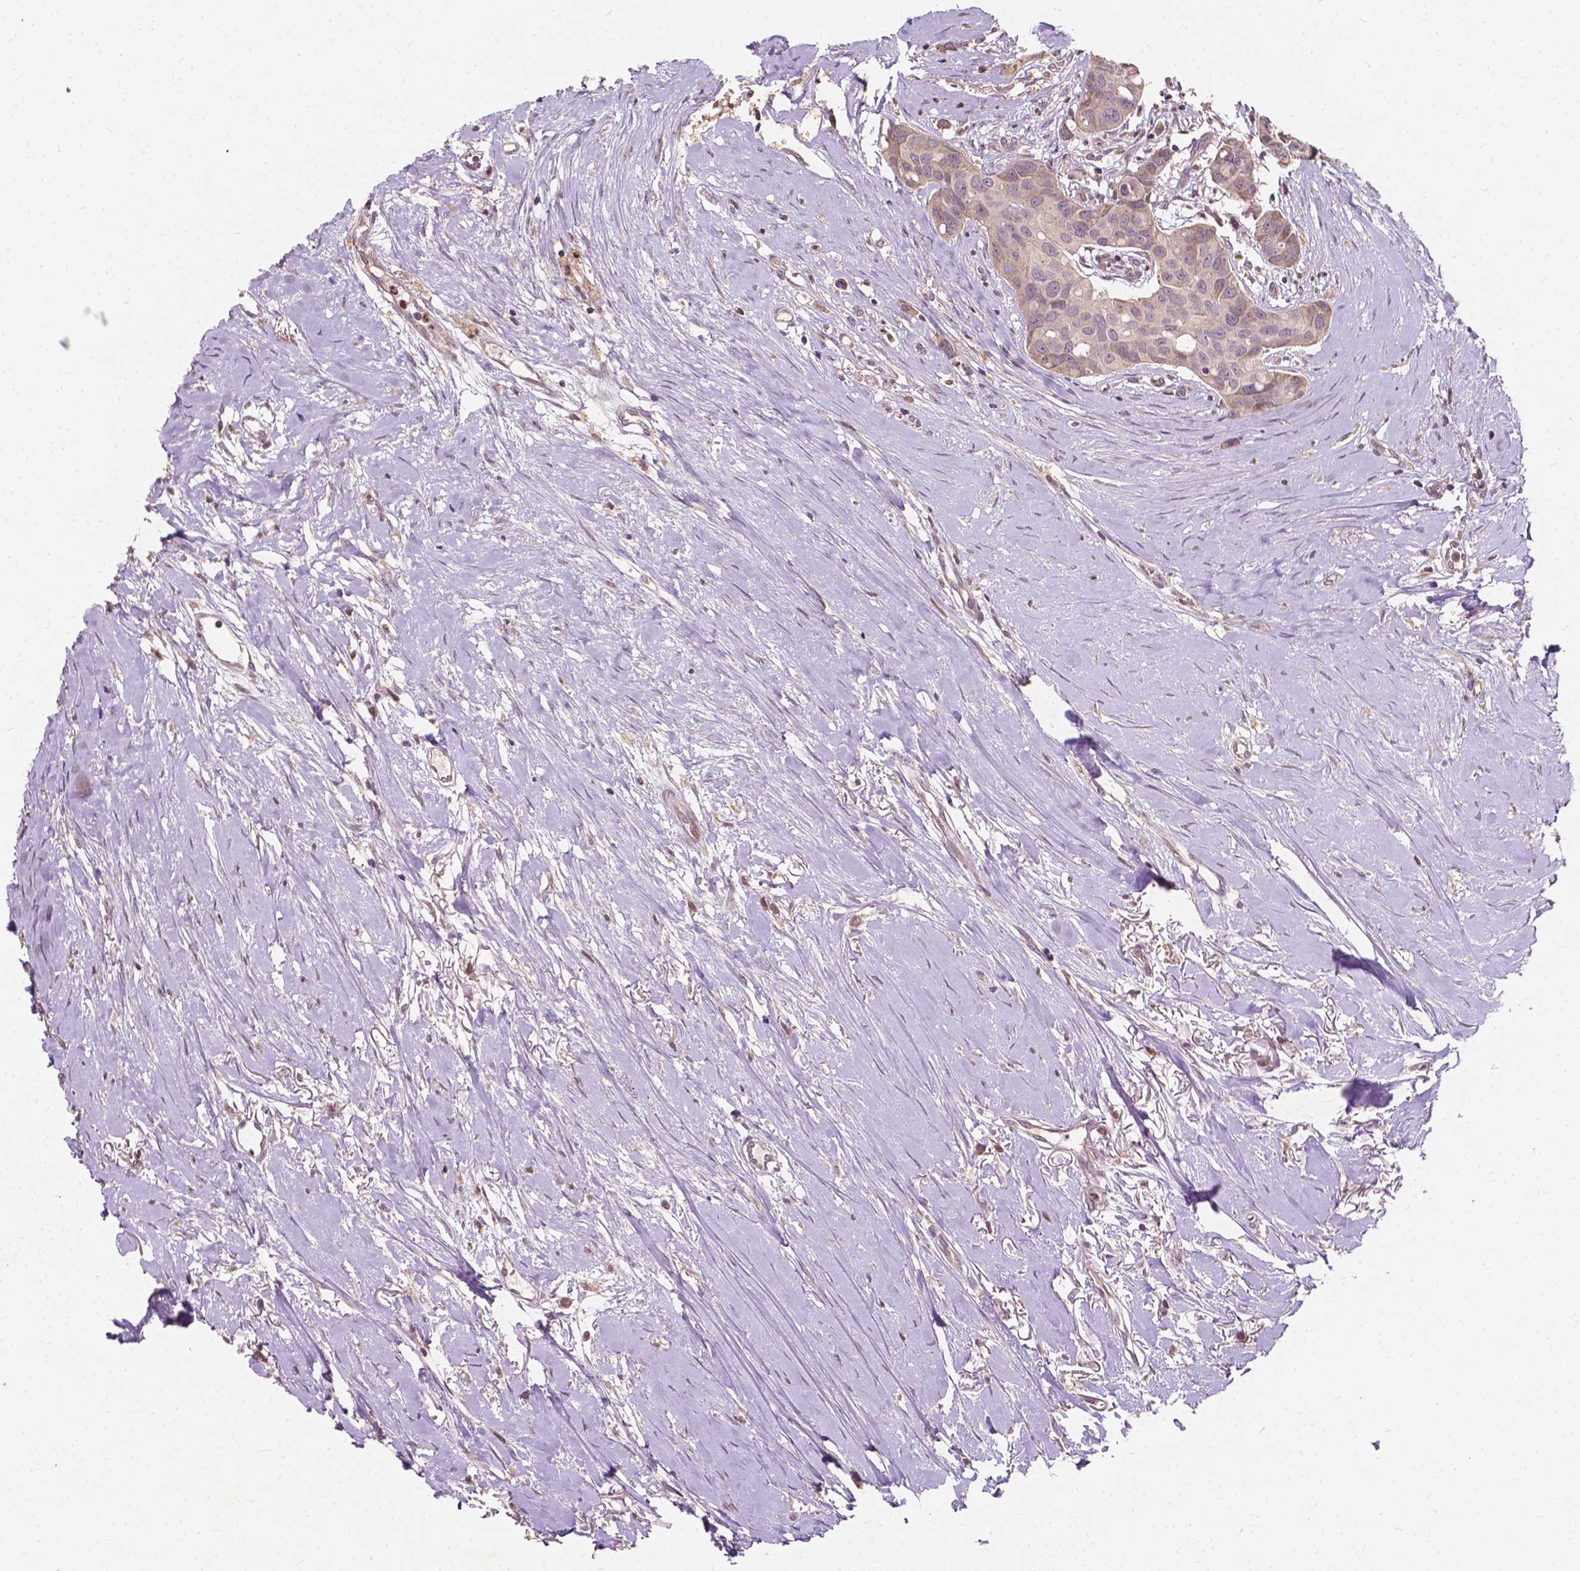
{"staining": {"intensity": "negative", "quantity": "none", "location": "none"}, "tissue": "breast cancer", "cell_type": "Tumor cells", "image_type": "cancer", "snomed": [{"axis": "morphology", "description": "Duct carcinoma"}, {"axis": "topography", "description": "Breast"}], "caption": "High magnification brightfield microscopy of invasive ductal carcinoma (breast) stained with DAB (brown) and counterstained with hematoxylin (blue): tumor cells show no significant staining.", "gene": "DUSP16", "patient": {"sex": "female", "age": 54}}